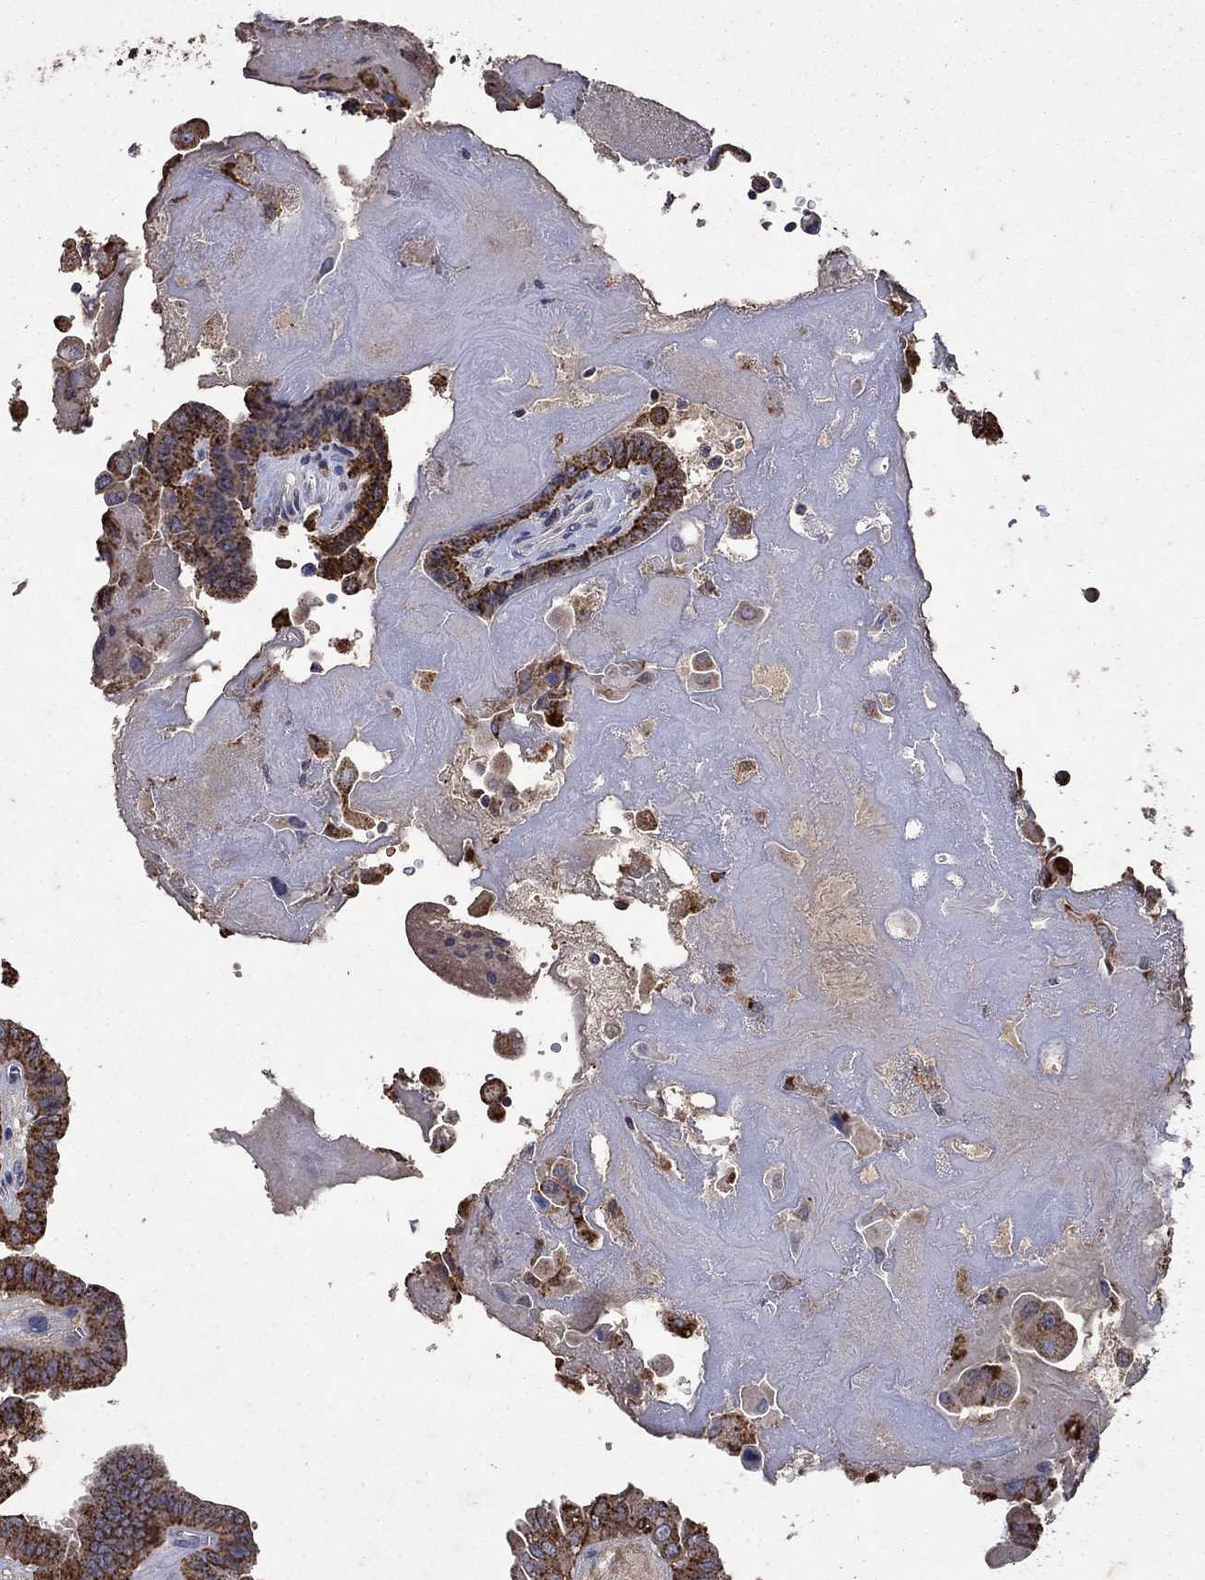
{"staining": {"intensity": "strong", "quantity": ">75%", "location": "cytoplasmic/membranous"}, "tissue": "thyroid cancer", "cell_type": "Tumor cells", "image_type": "cancer", "snomed": [{"axis": "morphology", "description": "Papillary adenocarcinoma, NOS"}, {"axis": "topography", "description": "Thyroid gland"}], "caption": "Human thyroid papillary adenocarcinoma stained with a protein marker displays strong staining in tumor cells.", "gene": "NPC2", "patient": {"sex": "female", "age": 37}}